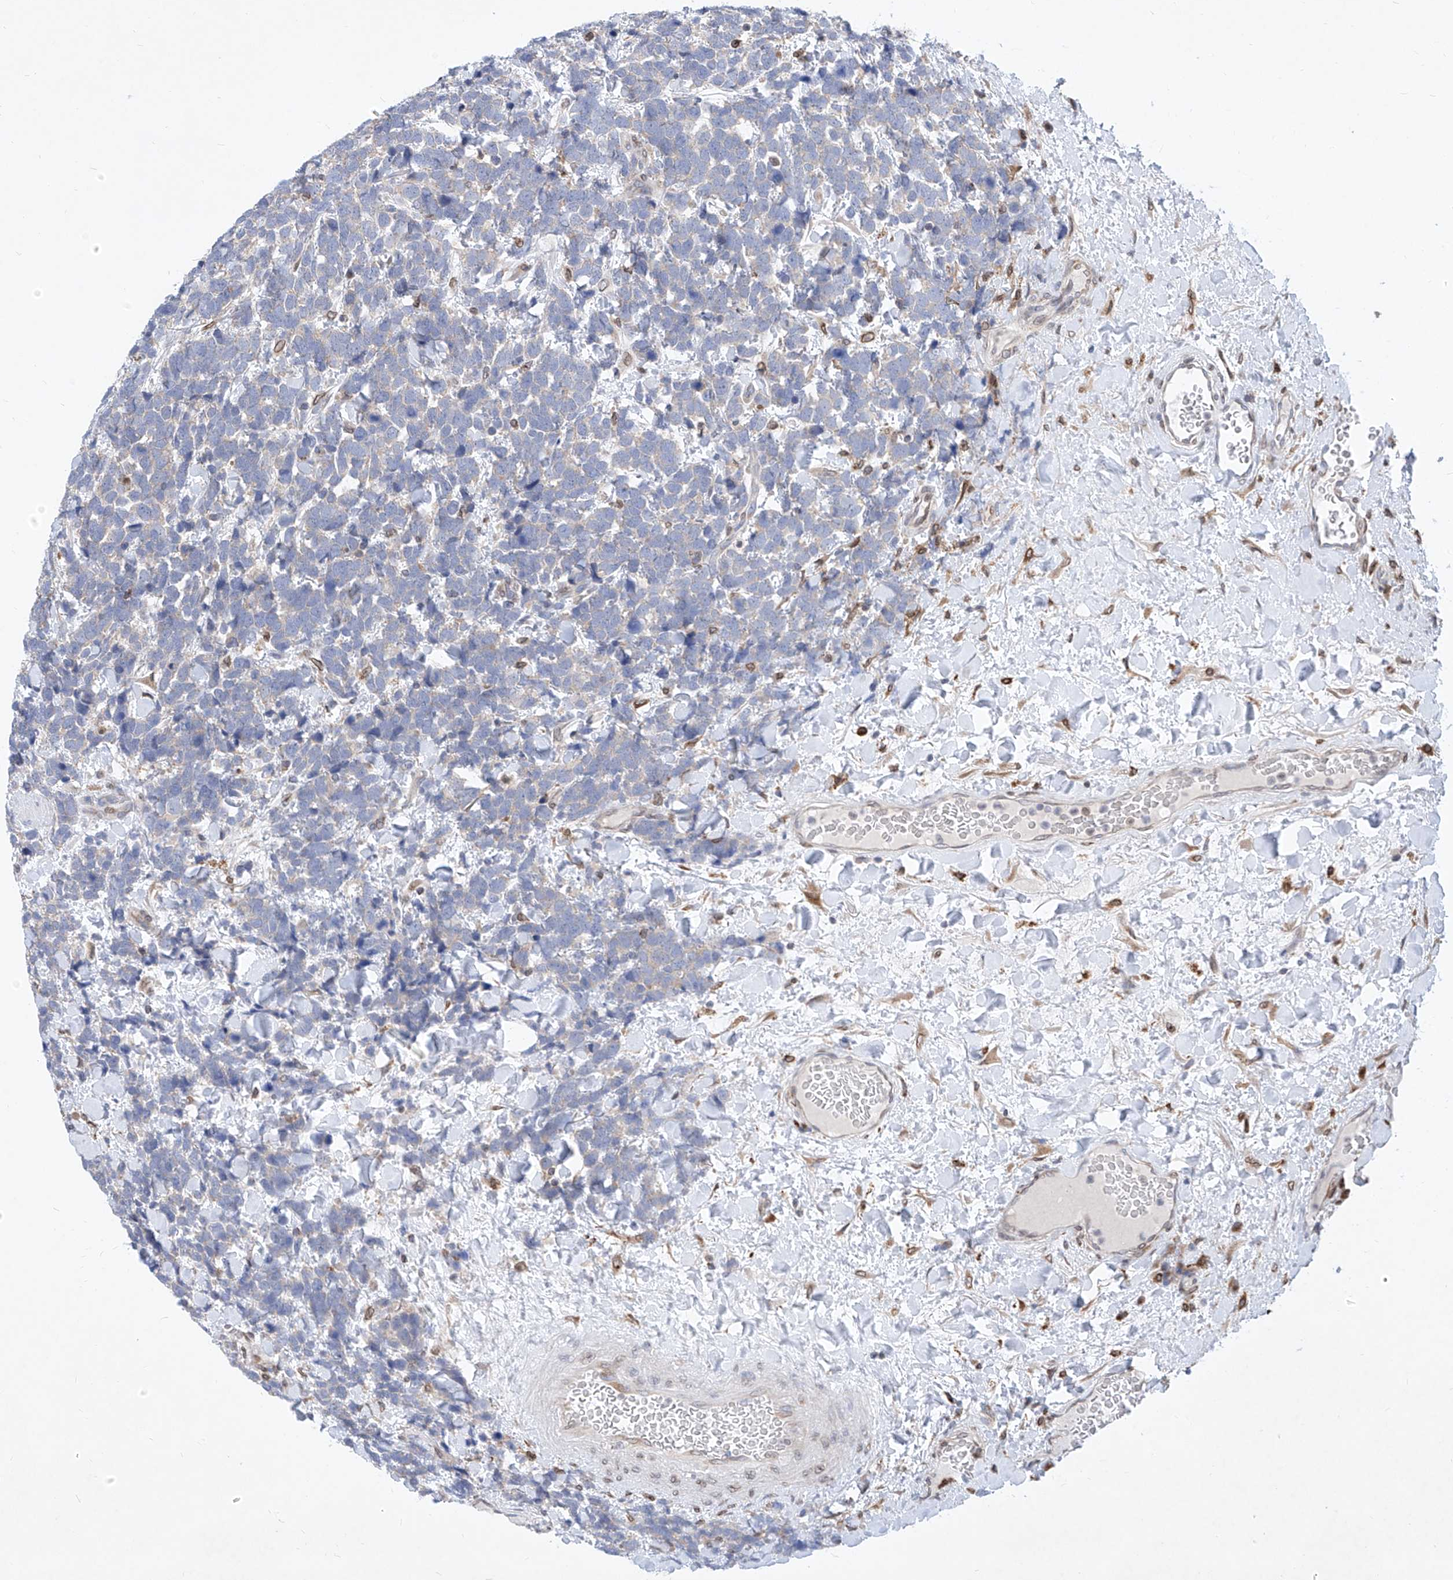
{"staining": {"intensity": "negative", "quantity": "none", "location": "none"}, "tissue": "urothelial cancer", "cell_type": "Tumor cells", "image_type": "cancer", "snomed": [{"axis": "morphology", "description": "Urothelial carcinoma, High grade"}, {"axis": "topography", "description": "Urinary bladder"}], "caption": "Tumor cells are negative for protein expression in human urothelial carcinoma (high-grade). (Stains: DAB immunohistochemistry with hematoxylin counter stain, Microscopy: brightfield microscopy at high magnification).", "gene": "MX2", "patient": {"sex": "female", "age": 82}}